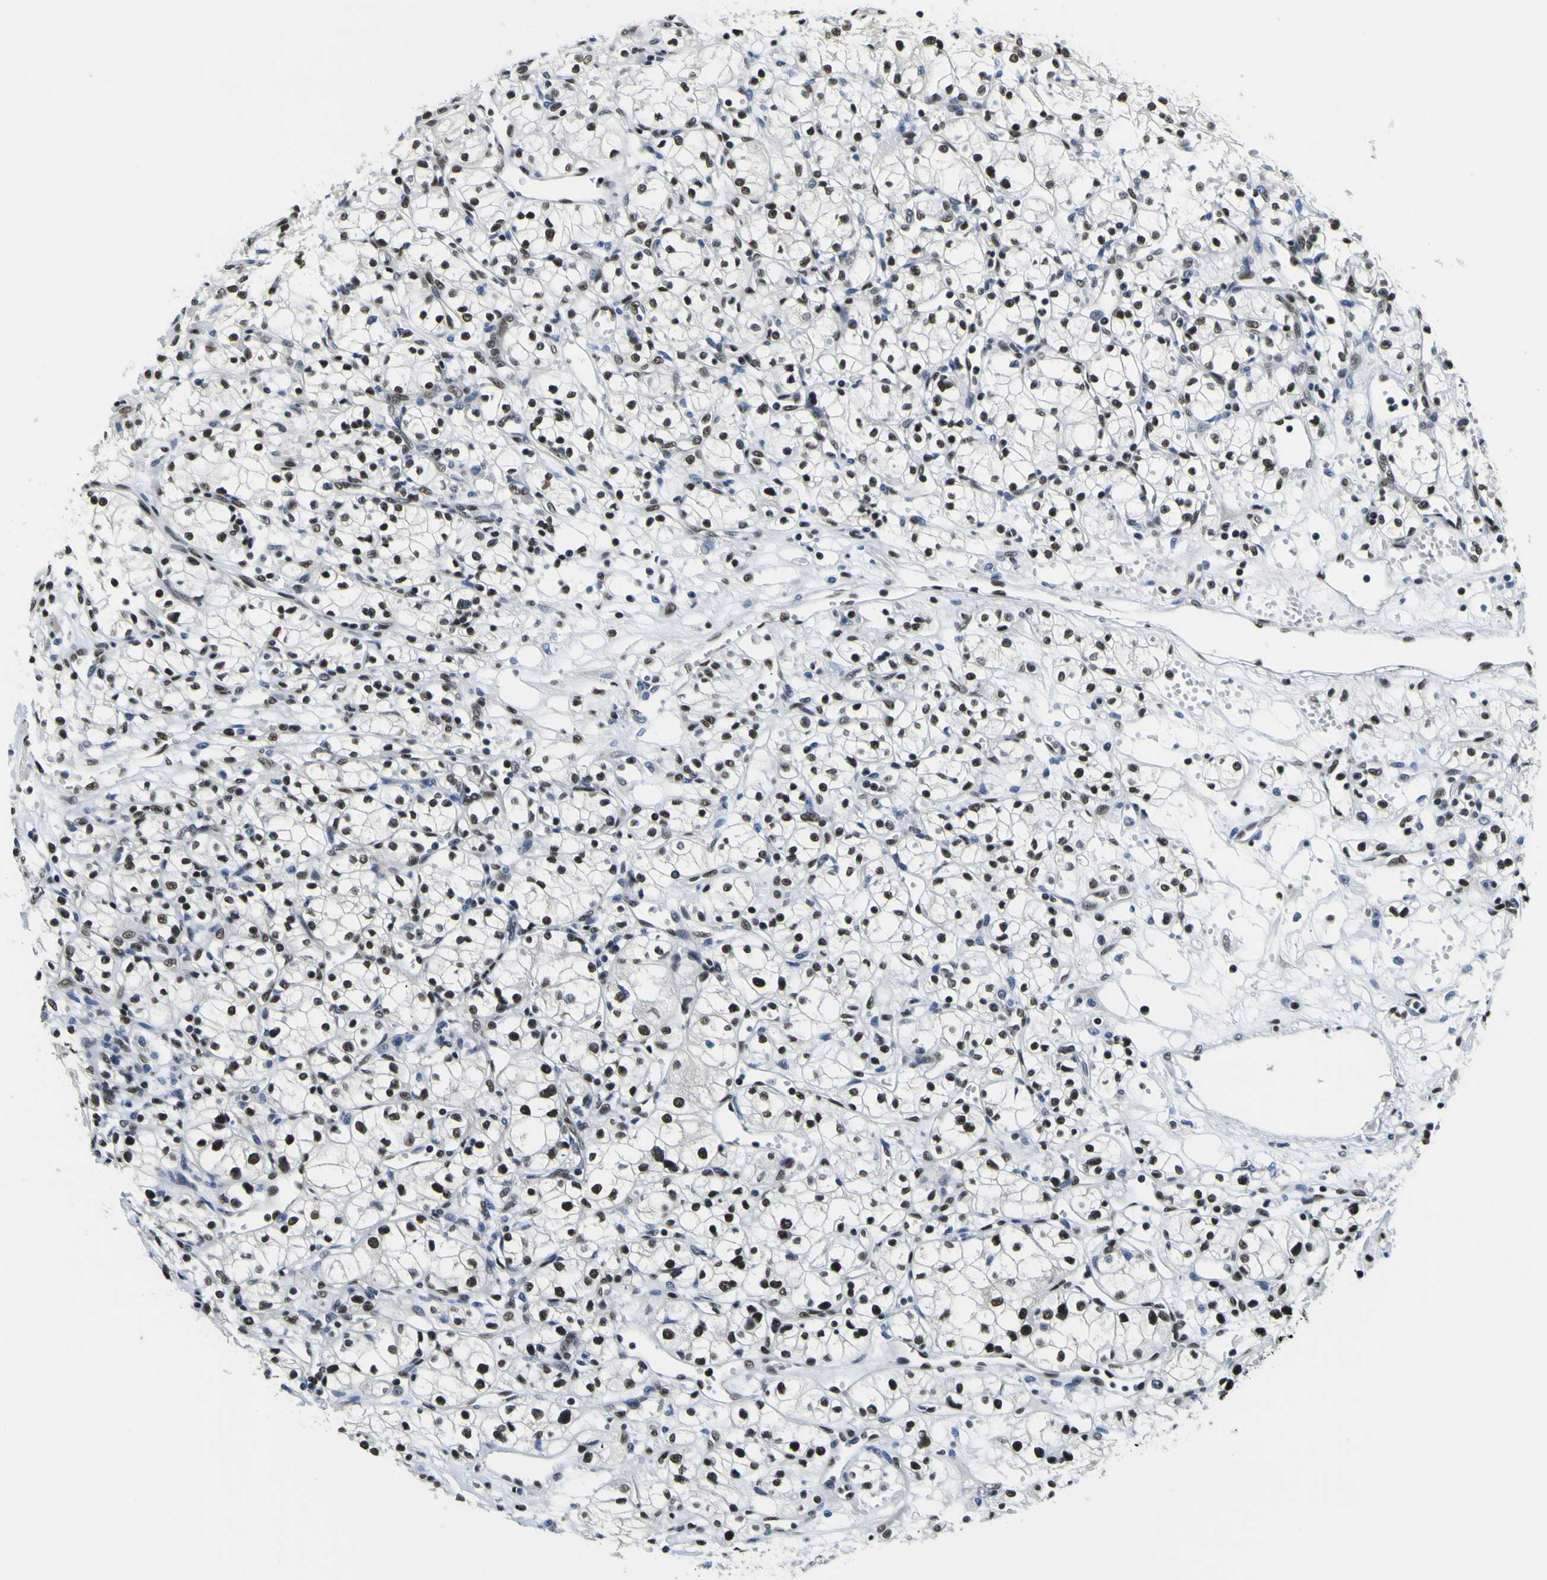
{"staining": {"intensity": "strong", "quantity": ">75%", "location": "nuclear"}, "tissue": "renal cancer", "cell_type": "Tumor cells", "image_type": "cancer", "snomed": [{"axis": "morphology", "description": "Normal tissue, NOS"}, {"axis": "morphology", "description": "Adenocarcinoma, NOS"}, {"axis": "topography", "description": "Kidney"}], "caption": "This is an image of immunohistochemistry (IHC) staining of renal cancer (adenocarcinoma), which shows strong positivity in the nuclear of tumor cells.", "gene": "SP1", "patient": {"sex": "male", "age": 59}}